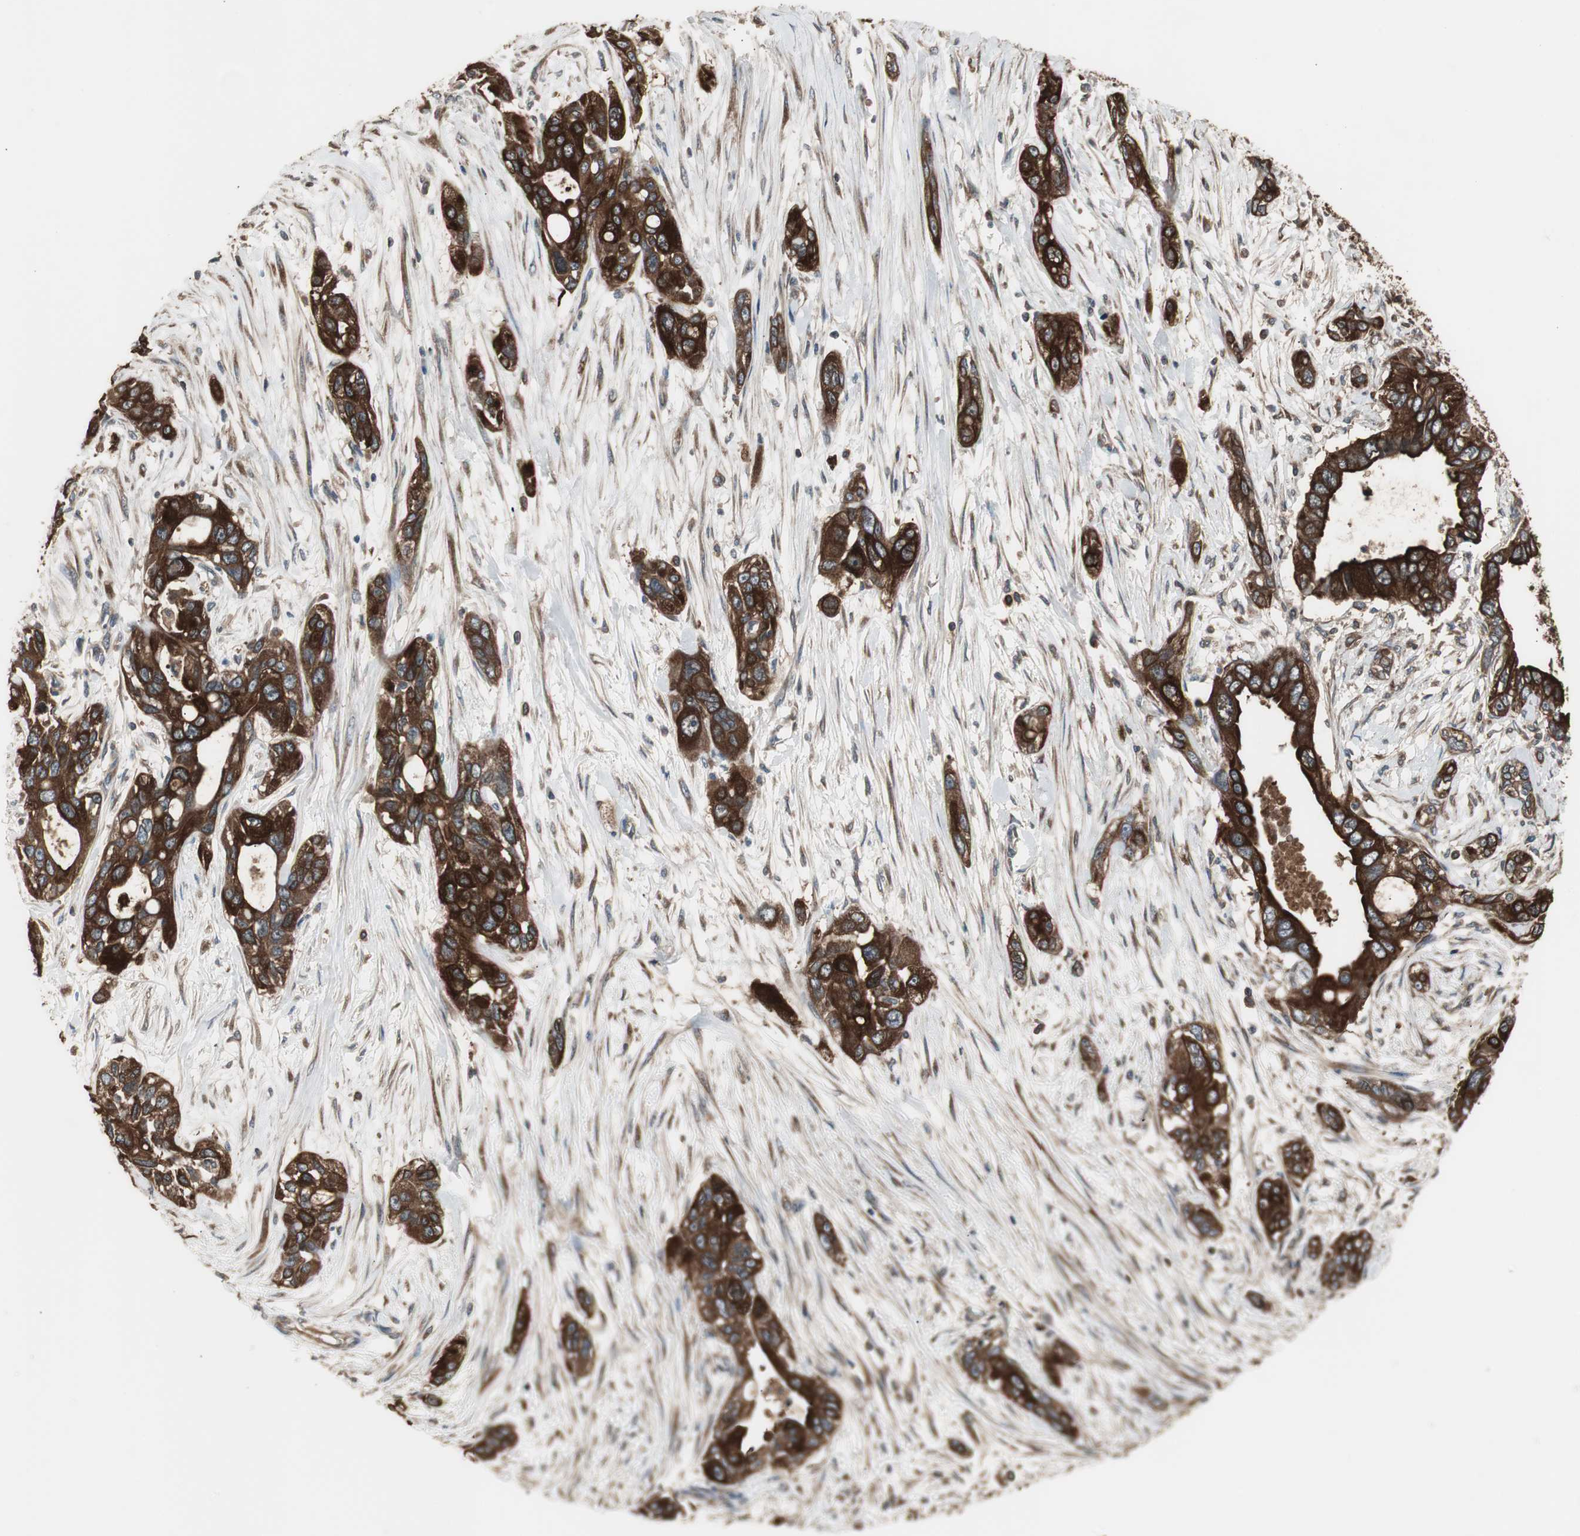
{"staining": {"intensity": "strong", "quantity": ">75%", "location": "cytoplasmic/membranous"}, "tissue": "pancreatic cancer", "cell_type": "Tumor cells", "image_type": "cancer", "snomed": [{"axis": "morphology", "description": "Adenocarcinoma, NOS"}, {"axis": "topography", "description": "Pancreas"}], "caption": "IHC (DAB (3,3'-diaminobenzidine)) staining of human pancreatic cancer demonstrates strong cytoplasmic/membranous protein expression in about >75% of tumor cells.", "gene": "CAPNS1", "patient": {"sex": "female", "age": 60}}